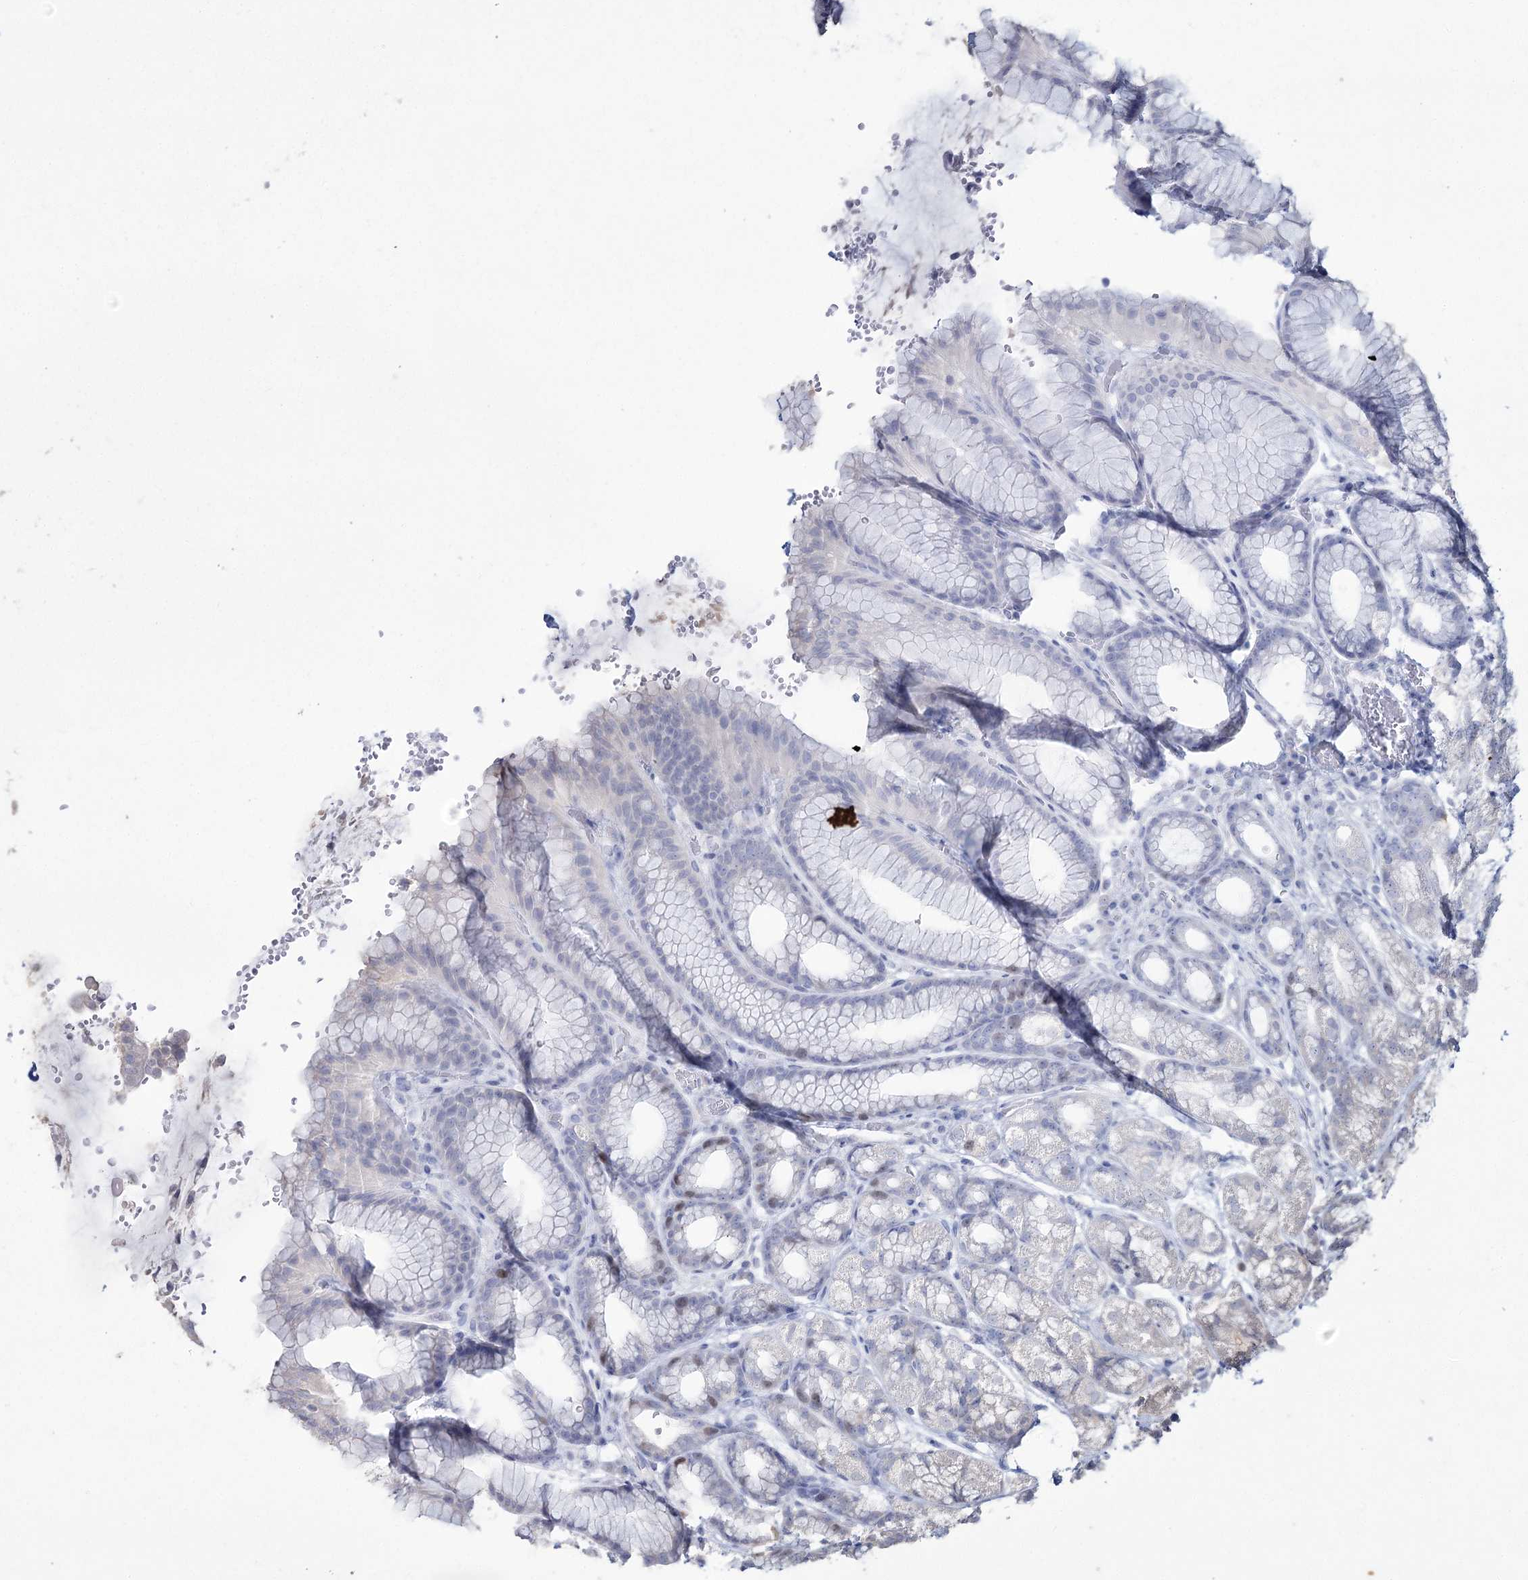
{"staining": {"intensity": "negative", "quantity": "none", "location": "none"}, "tissue": "stomach", "cell_type": "Glandular cells", "image_type": "normal", "snomed": [{"axis": "morphology", "description": "Normal tissue, NOS"}, {"axis": "morphology", "description": "Adenocarcinoma, NOS"}, {"axis": "topography", "description": "Stomach"}], "caption": "Immunohistochemical staining of normal human stomach shows no significant positivity in glandular cells. (Immunohistochemistry (ihc), brightfield microscopy, high magnification).", "gene": "PRC1", "patient": {"sex": "male", "age": 57}}